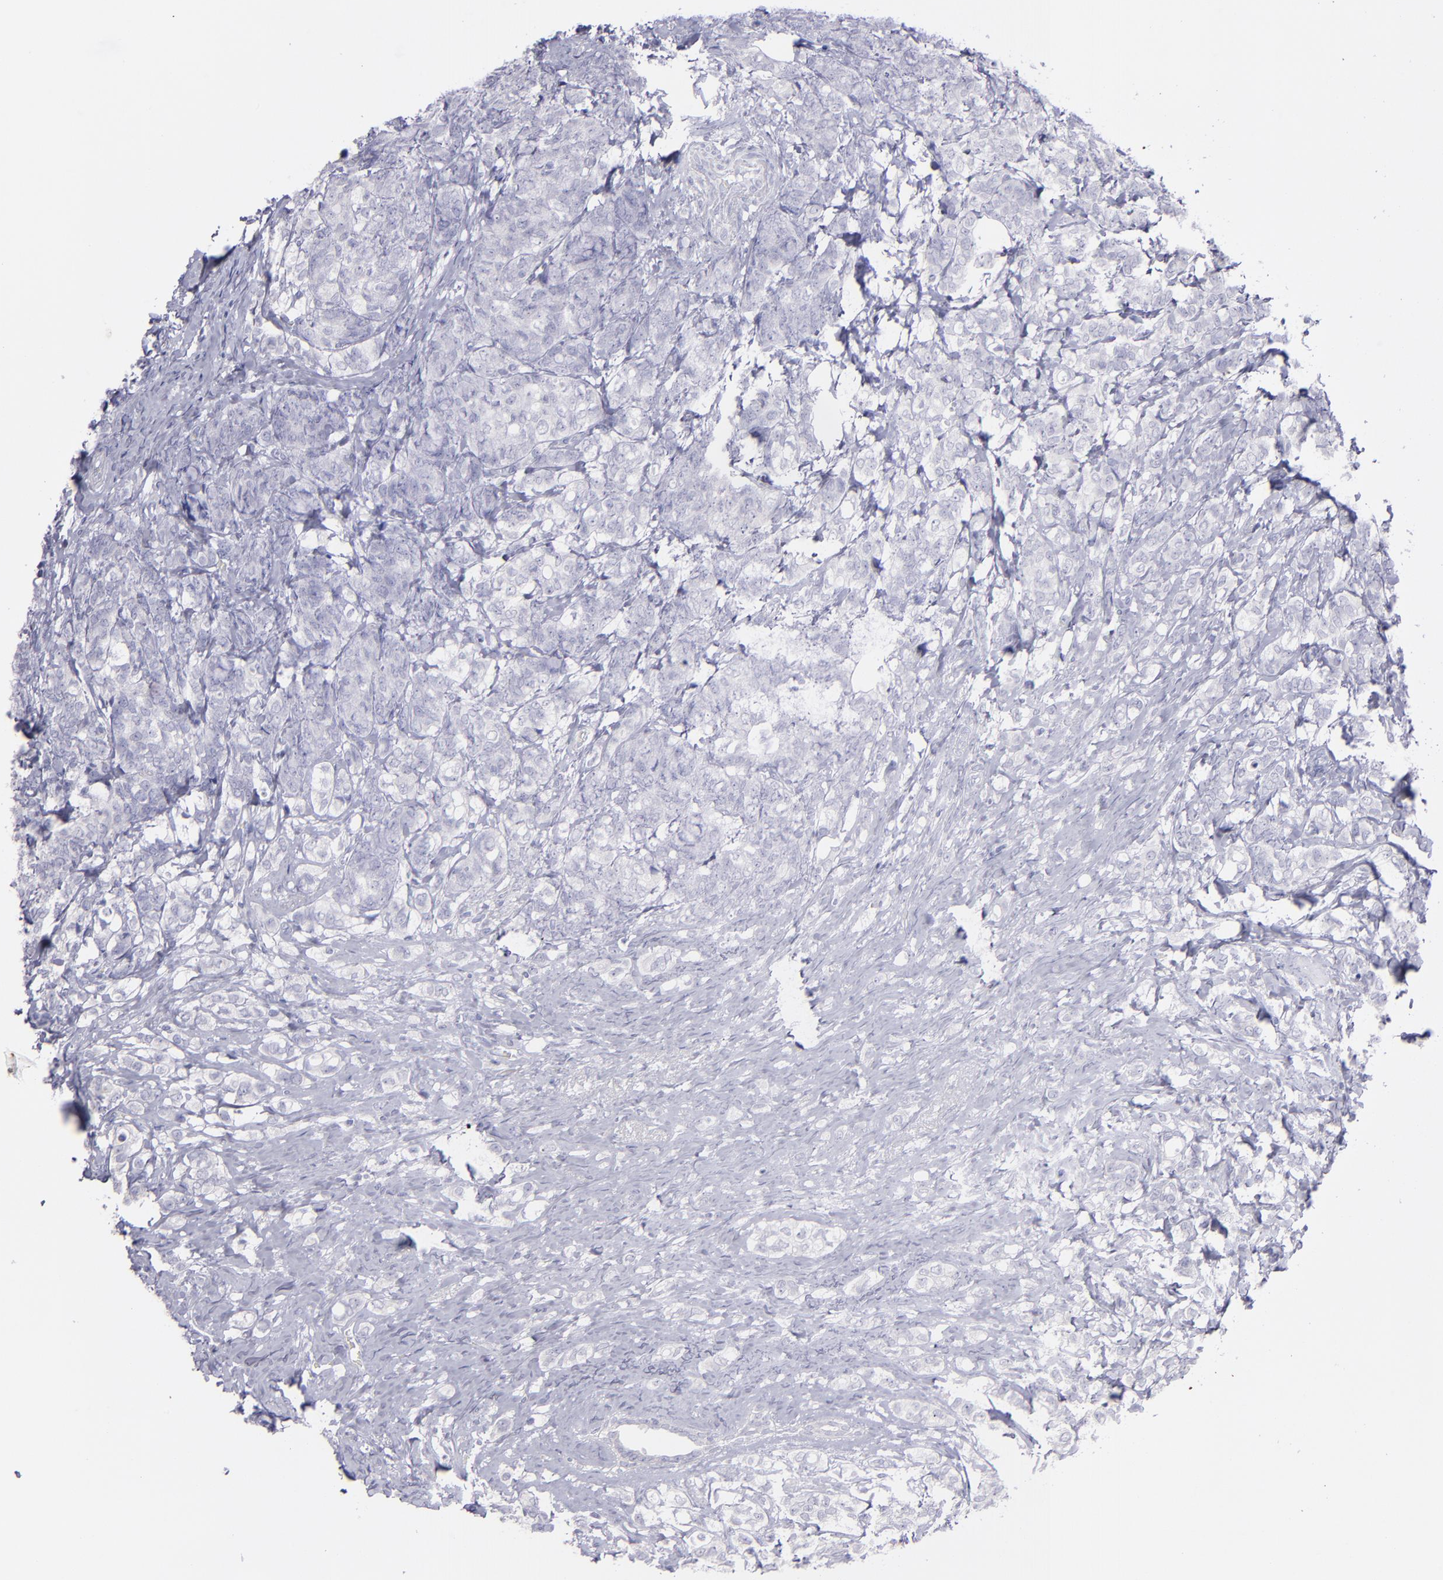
{"staining": {"intensity": "negative", "quantity": "none", "location": "none"}, "tissue": "breast cancer", "cell_type": "Tumor cells", "image_type": "cancer", "snomed": [{"axis": "morphology", "description": "Lobular carcinoma"}, {"axis": "topography", "description": "Breast"}], "caption": "A histopathology image of breast cancer stained for a protein demonstrates no brown staining in tumor cells. (Brightfield microscopy of DAB immunohistochemistry at high magnification).", "gene": "SNAP25", "patient": {"sex": "female", "age": 60}}